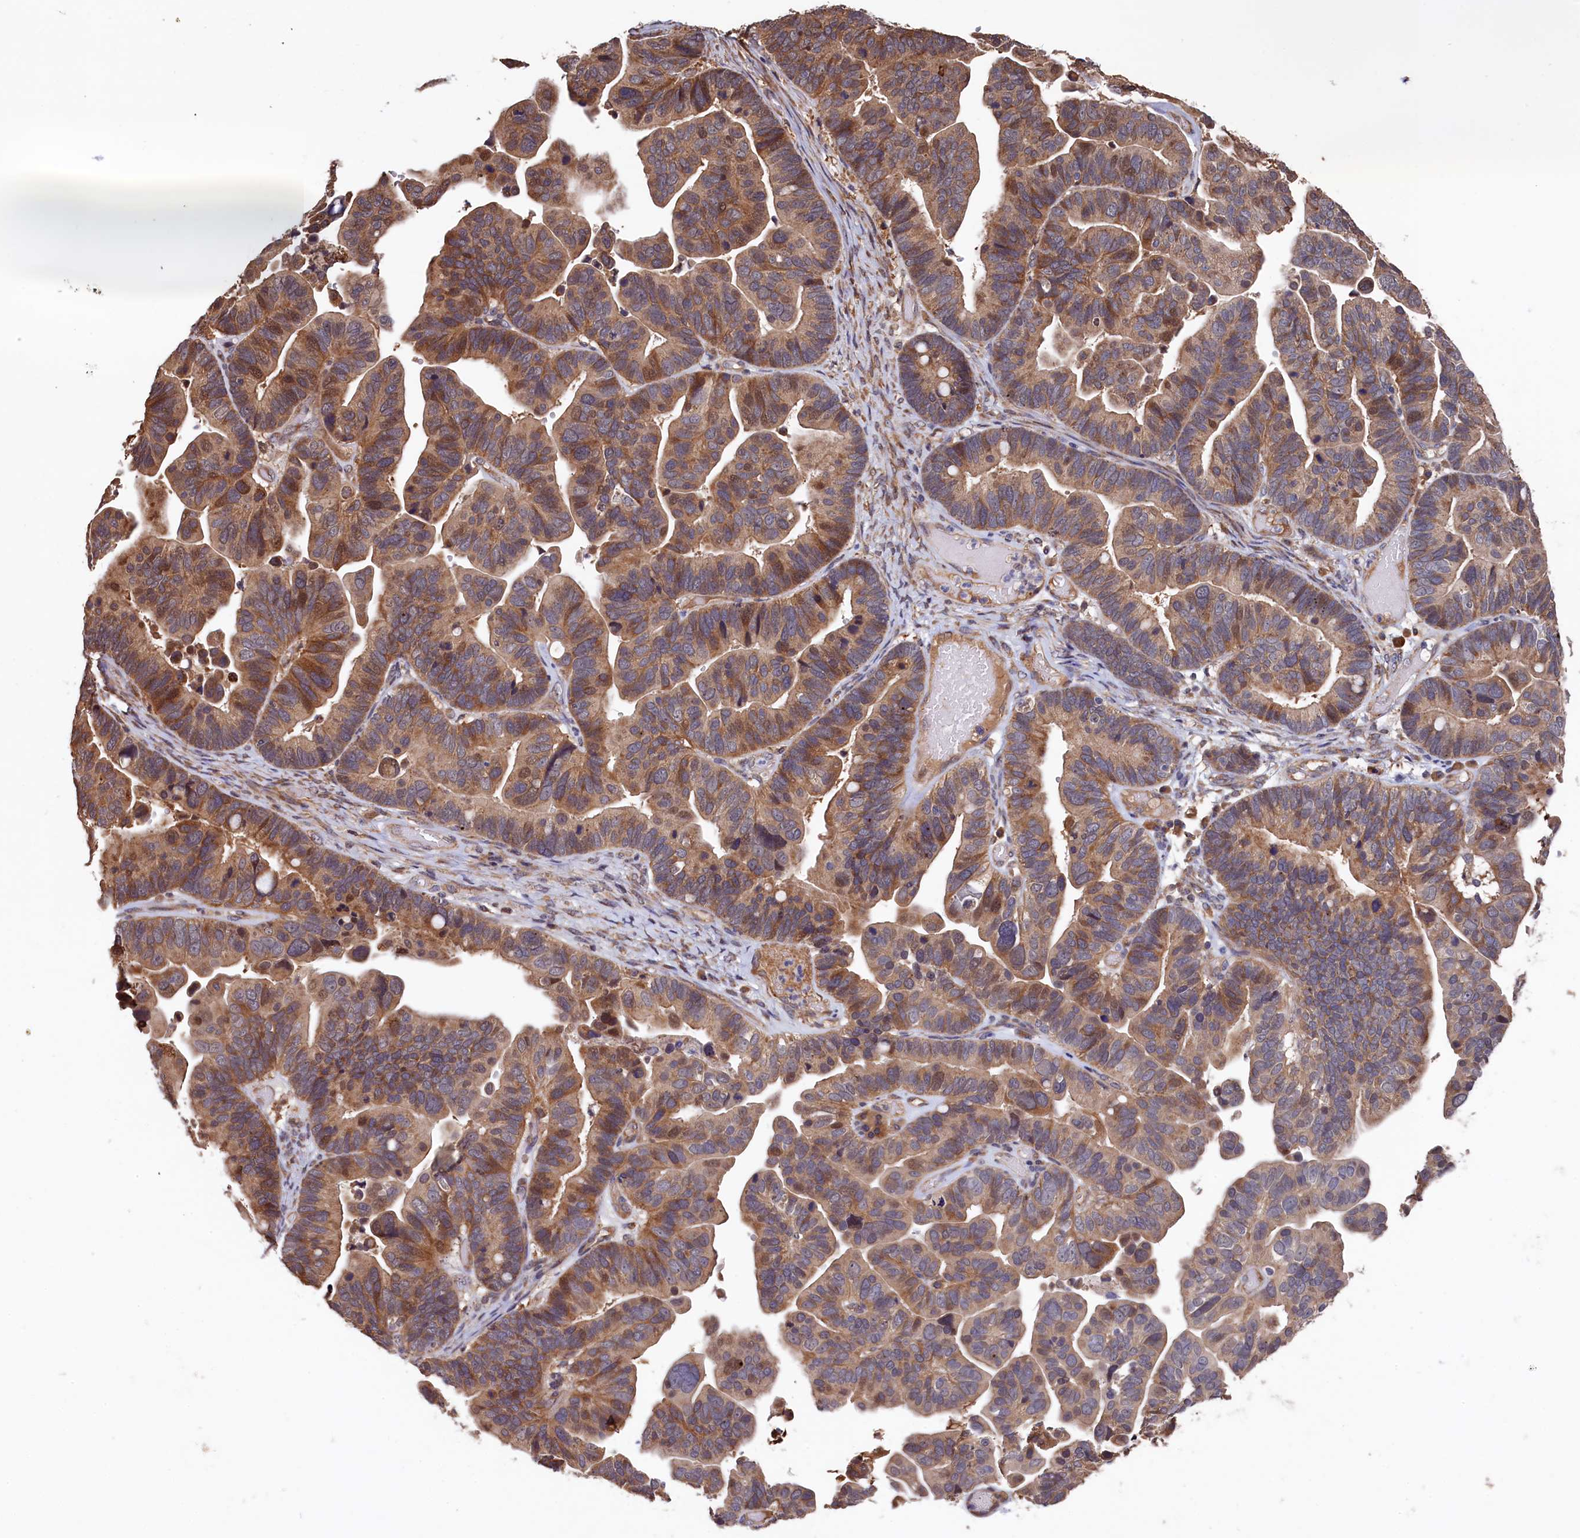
{"staining": {"intensity": "moderate", "quantity": ">75%", "location": "cytoplasmic/membranous"}, "tissue": "ovarian cancer", "cell_type": "Tumor cells", "image_type": "cancer", "snomed": [{"axis": "morphology", "description": "Cystadenocarcinoma, serous, NOS"}, {"axis": "topography", "description": "Ovary"}], "caption": "About >75% of tumor cells in human ovarian cancer (serous cystadenocarcinoma) display moderate cytoplasmic/membranous protein staining as visualized by brown immunohistochemical staining.", "gene": "SLC12A4", "patient": {"sex": "female", "age": 56}}